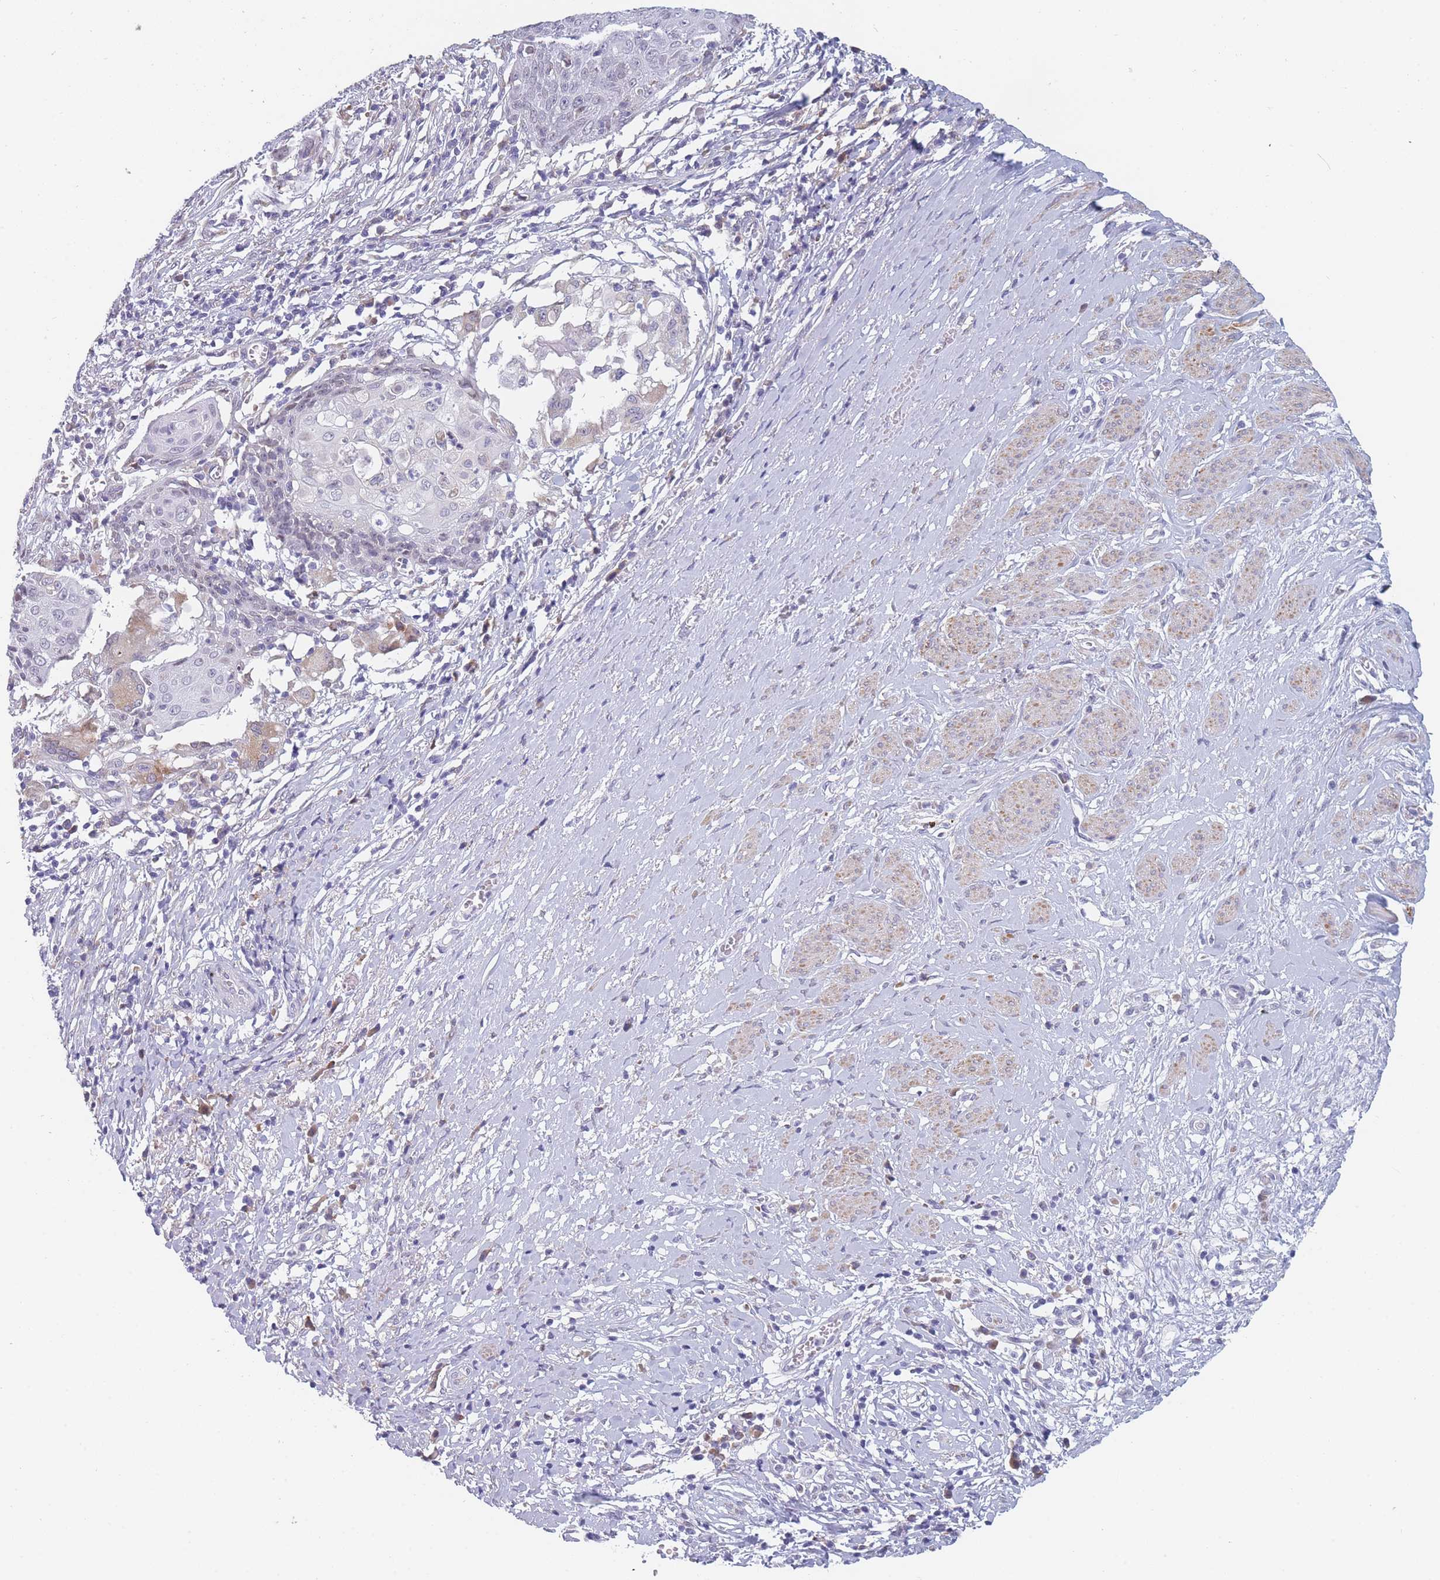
{"staining": {"intensity": "negative", "quantity": "none", "location": "none"}, "tissue": "cervical cancer", "cell_type": "Tumor cells", "image_type": "cancer", "snomed": [{"axis": "morphology", "description": "Squamous cell carcinoma, NOS"}, {"axis": "topography", "description": "Cervix"}], "caption": "Cervical cancer stained for a protein using IHC reveals no expression tumor cells.", "gene": "TMED10", "patient": {"sex": "female", "age": 39}}